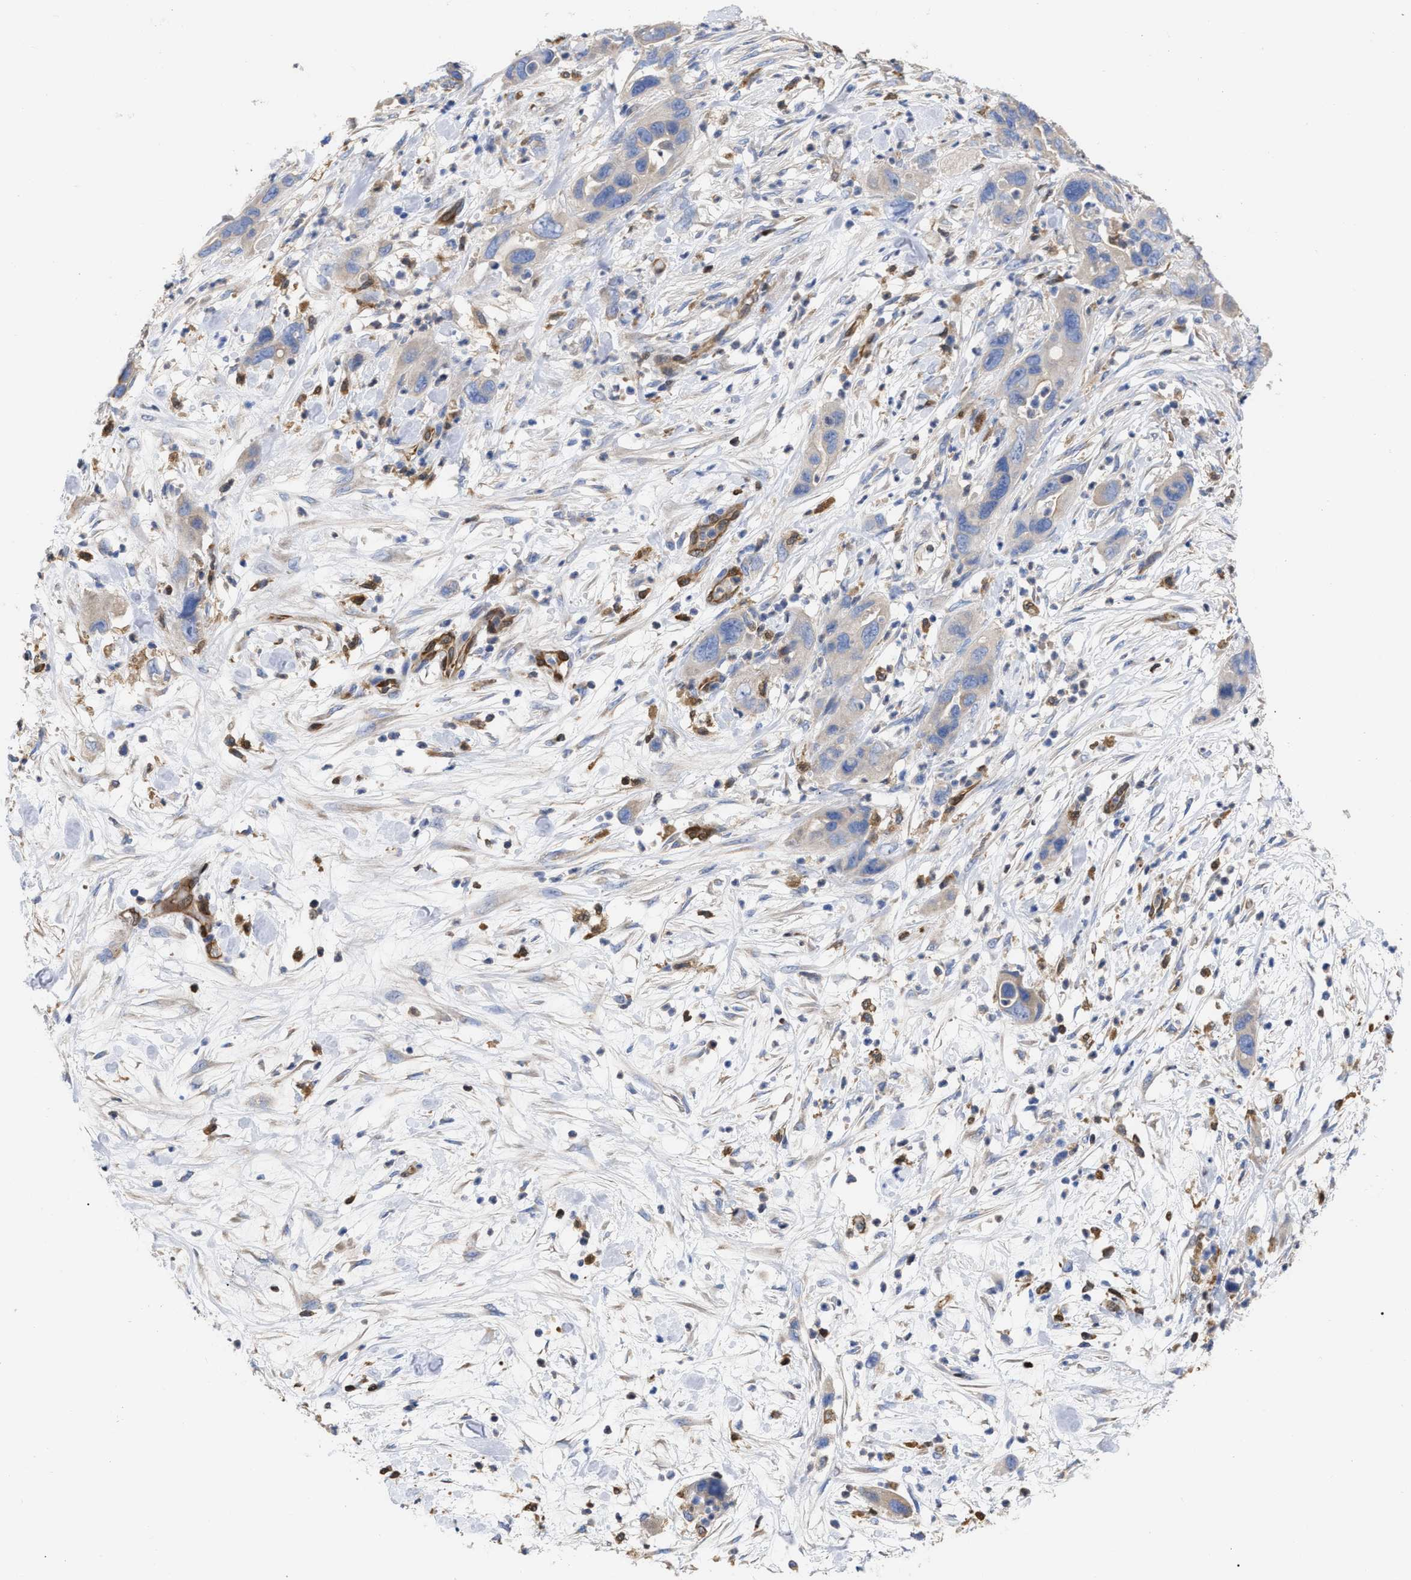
{"staining": {"intensity": "negative", "quantity": "none", "location": "none"}, "tissue": "pancreatic cancer", "cell_type": "Tumor cells", "image_type": "cancer", "snomed": [{"axis": "morphology", "description": "Adenocarcinoma, NOS"}, {"axis": "topography", "description": "Pancreas"}], "caption": "Pancreatic adenocarcinoma was stained to show a protein in brown. There is no significant expression in tumor cells.", "gene": "GIMAP4", "patient": {"sex": "female", "age": 71}}